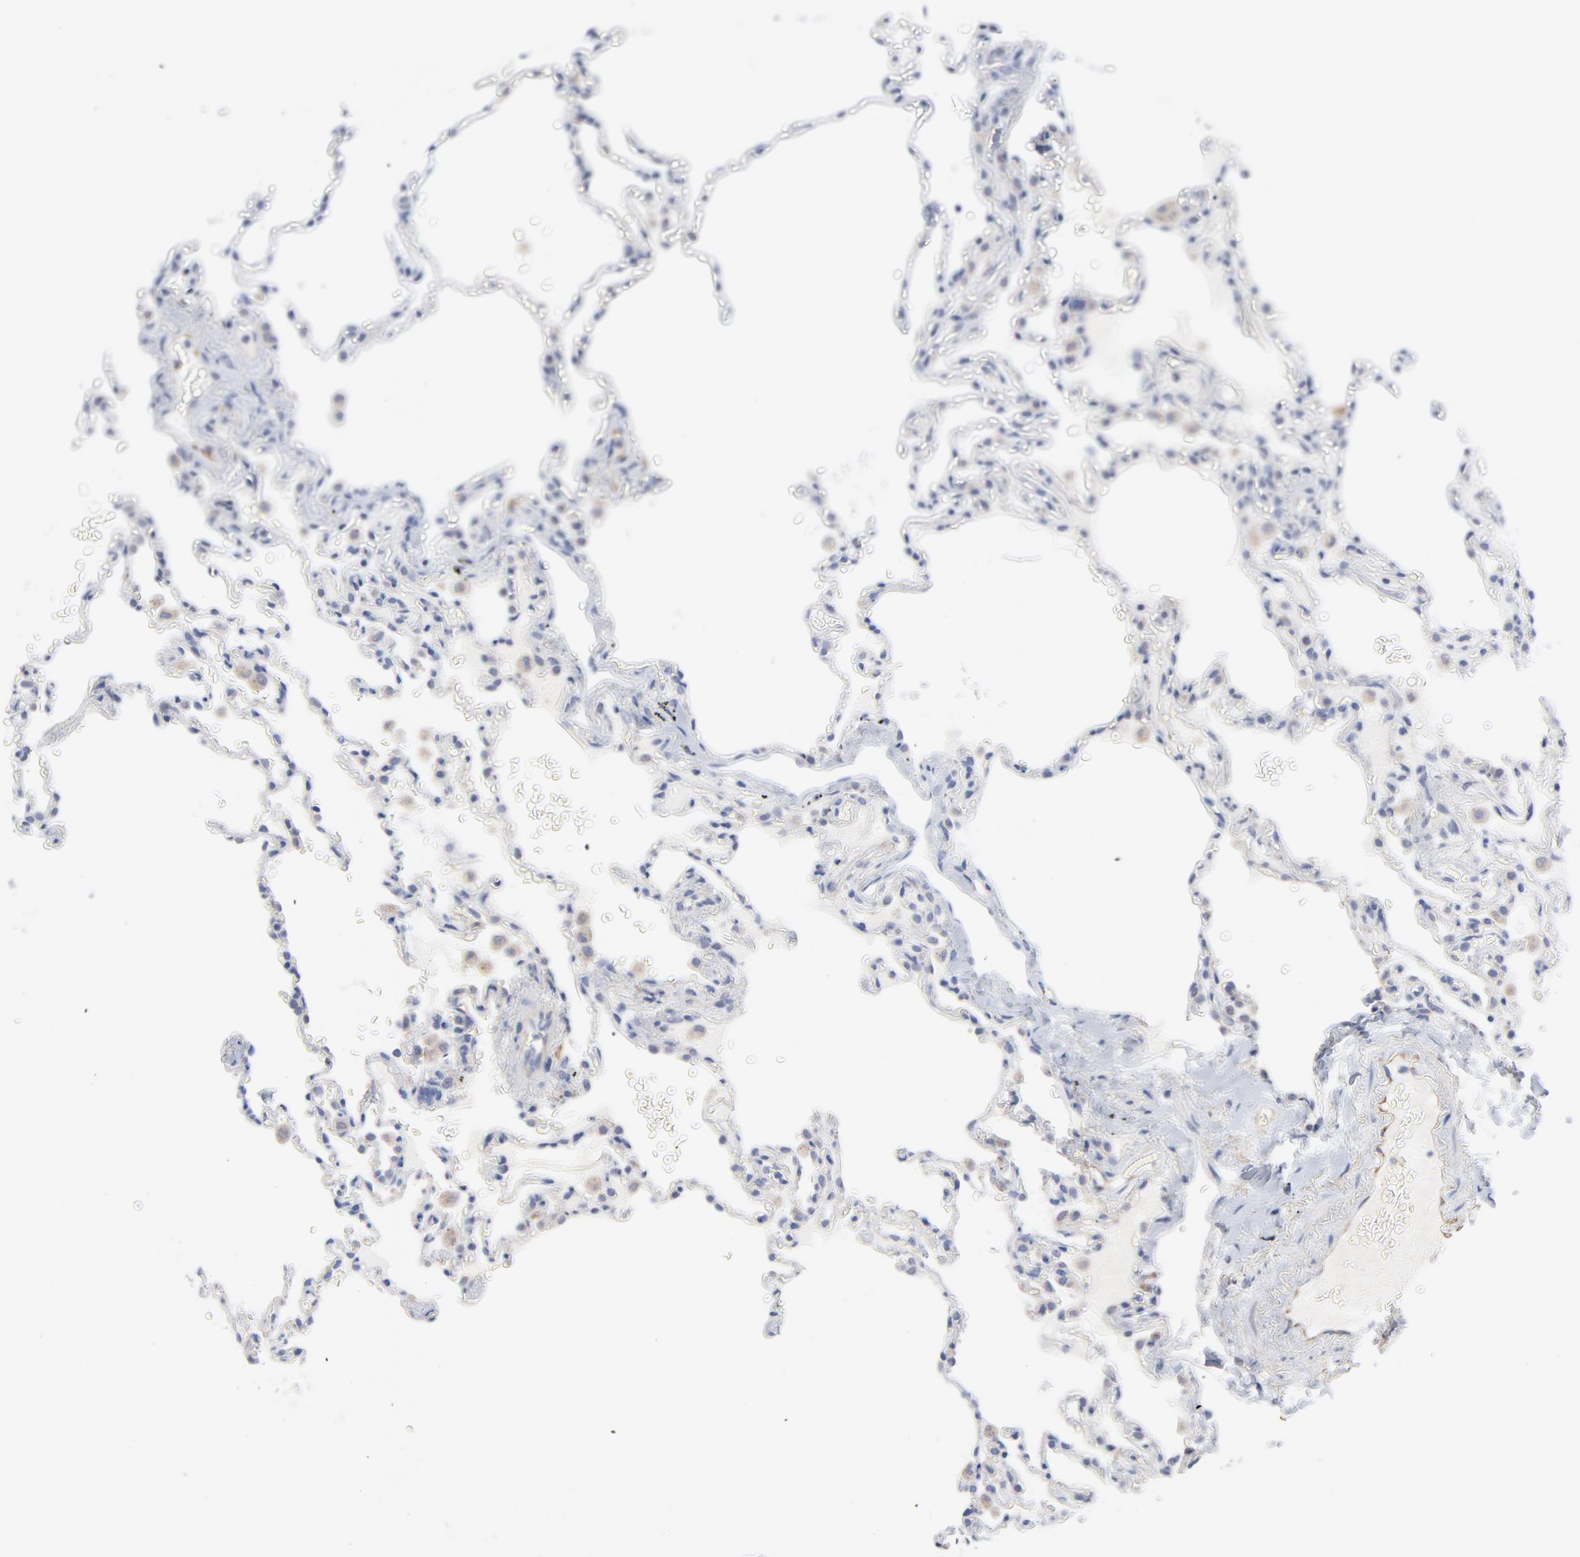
{"staining": {"intensity": "negative", "quantity": "none", "location": "none"}, "tissue": "lung", "cell_type": "Alveolar cells", "image_type": "normal", "snomed": [{"axis": "morphology", "description": "Normal tissue, NOS"}, {"axis": "topography", "description": "Lung"}], "caption": "Human lung stained for a protein using IHC displays no positivity in alveolar cells.", "gene": "CPE", "patient": {"sex": "male", "age": 59}}